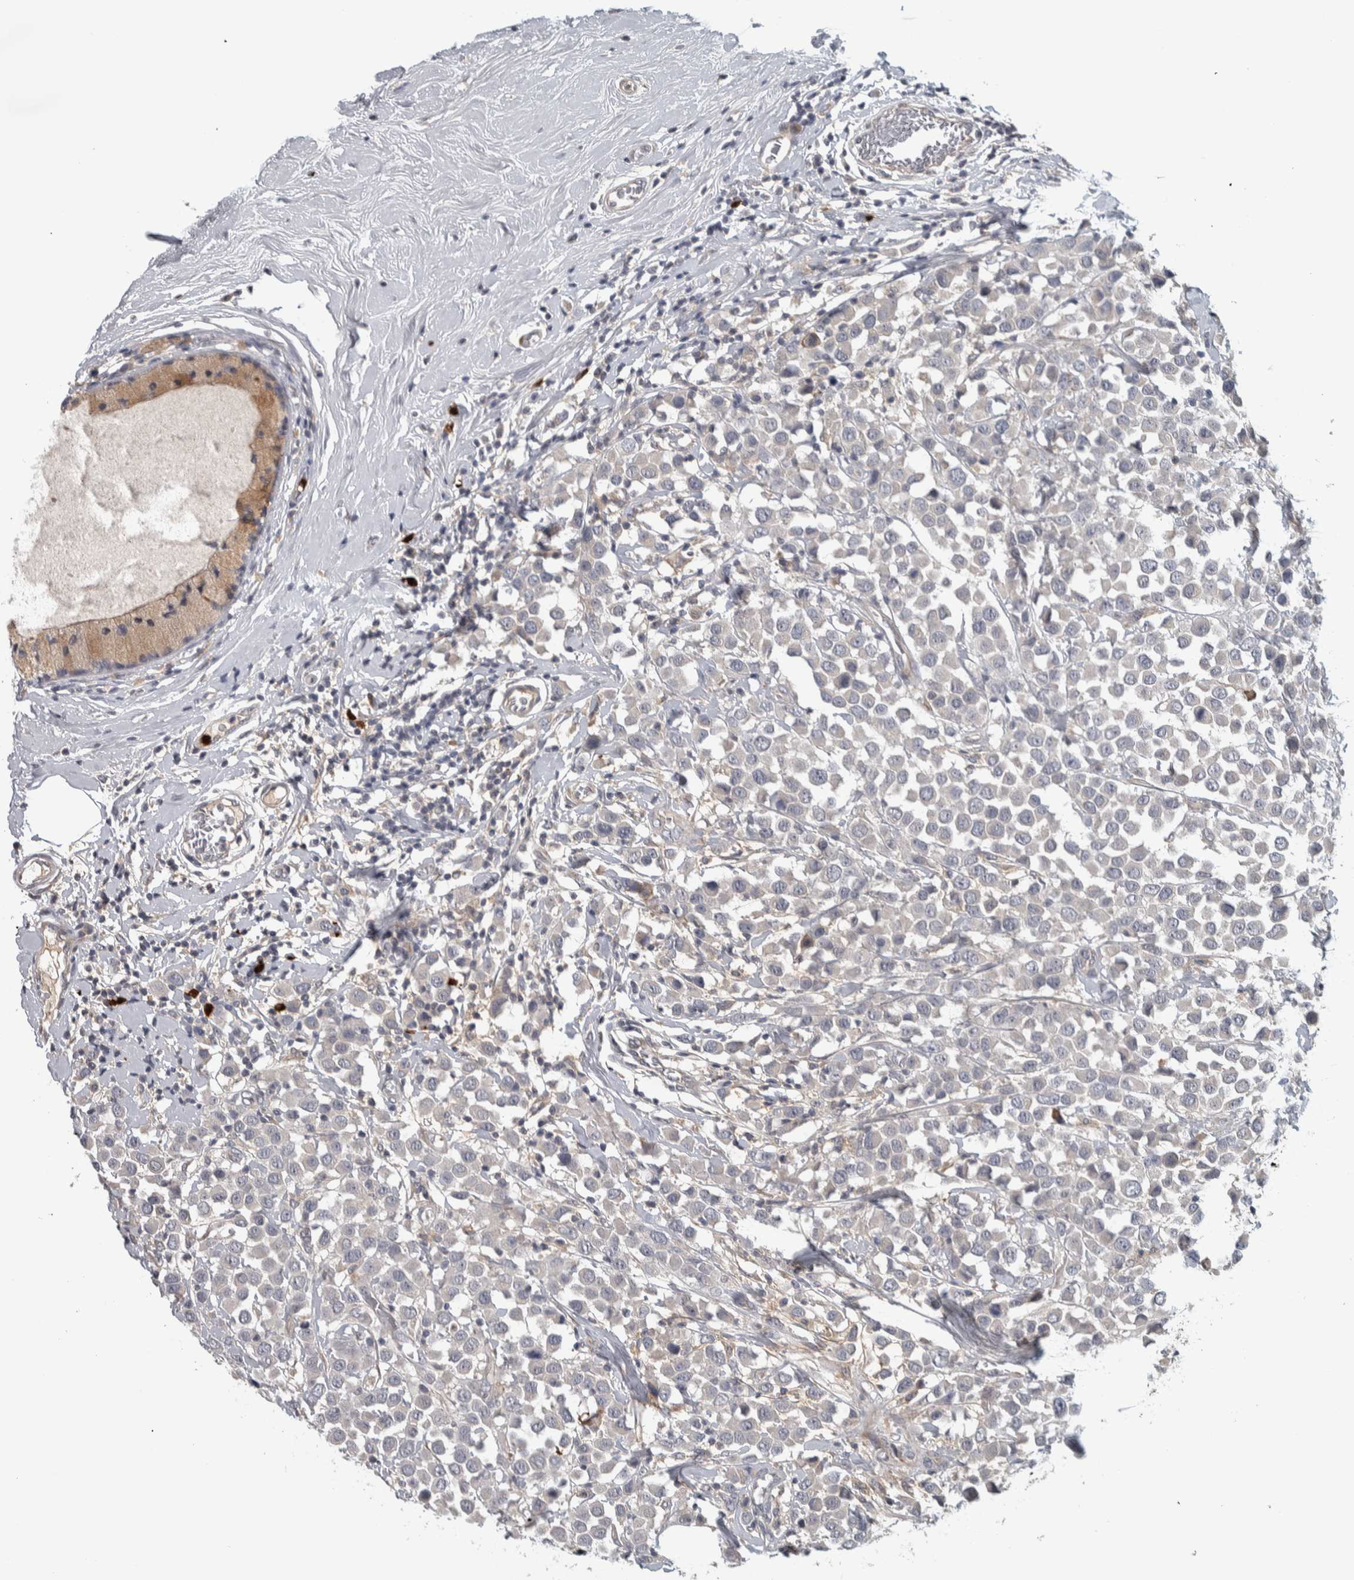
{"staining": {"intensity": "negative", "quantity": "none", "location": "none"}, "tissue": "breast cancer", "cell_type": "Tumor cells", "image_type": "cancer", "snomed": [{"axis": "morphology", "description": "Duct carcinoma"}, {"axis": "topography", "description": "Breast"}], "caption": "Tumor cells show no significant protein positivity in breast cancer (infiltrating ductal carcinoma).", "gene": "ADPRM", "patient": {"sex": "female", "age": 61}}